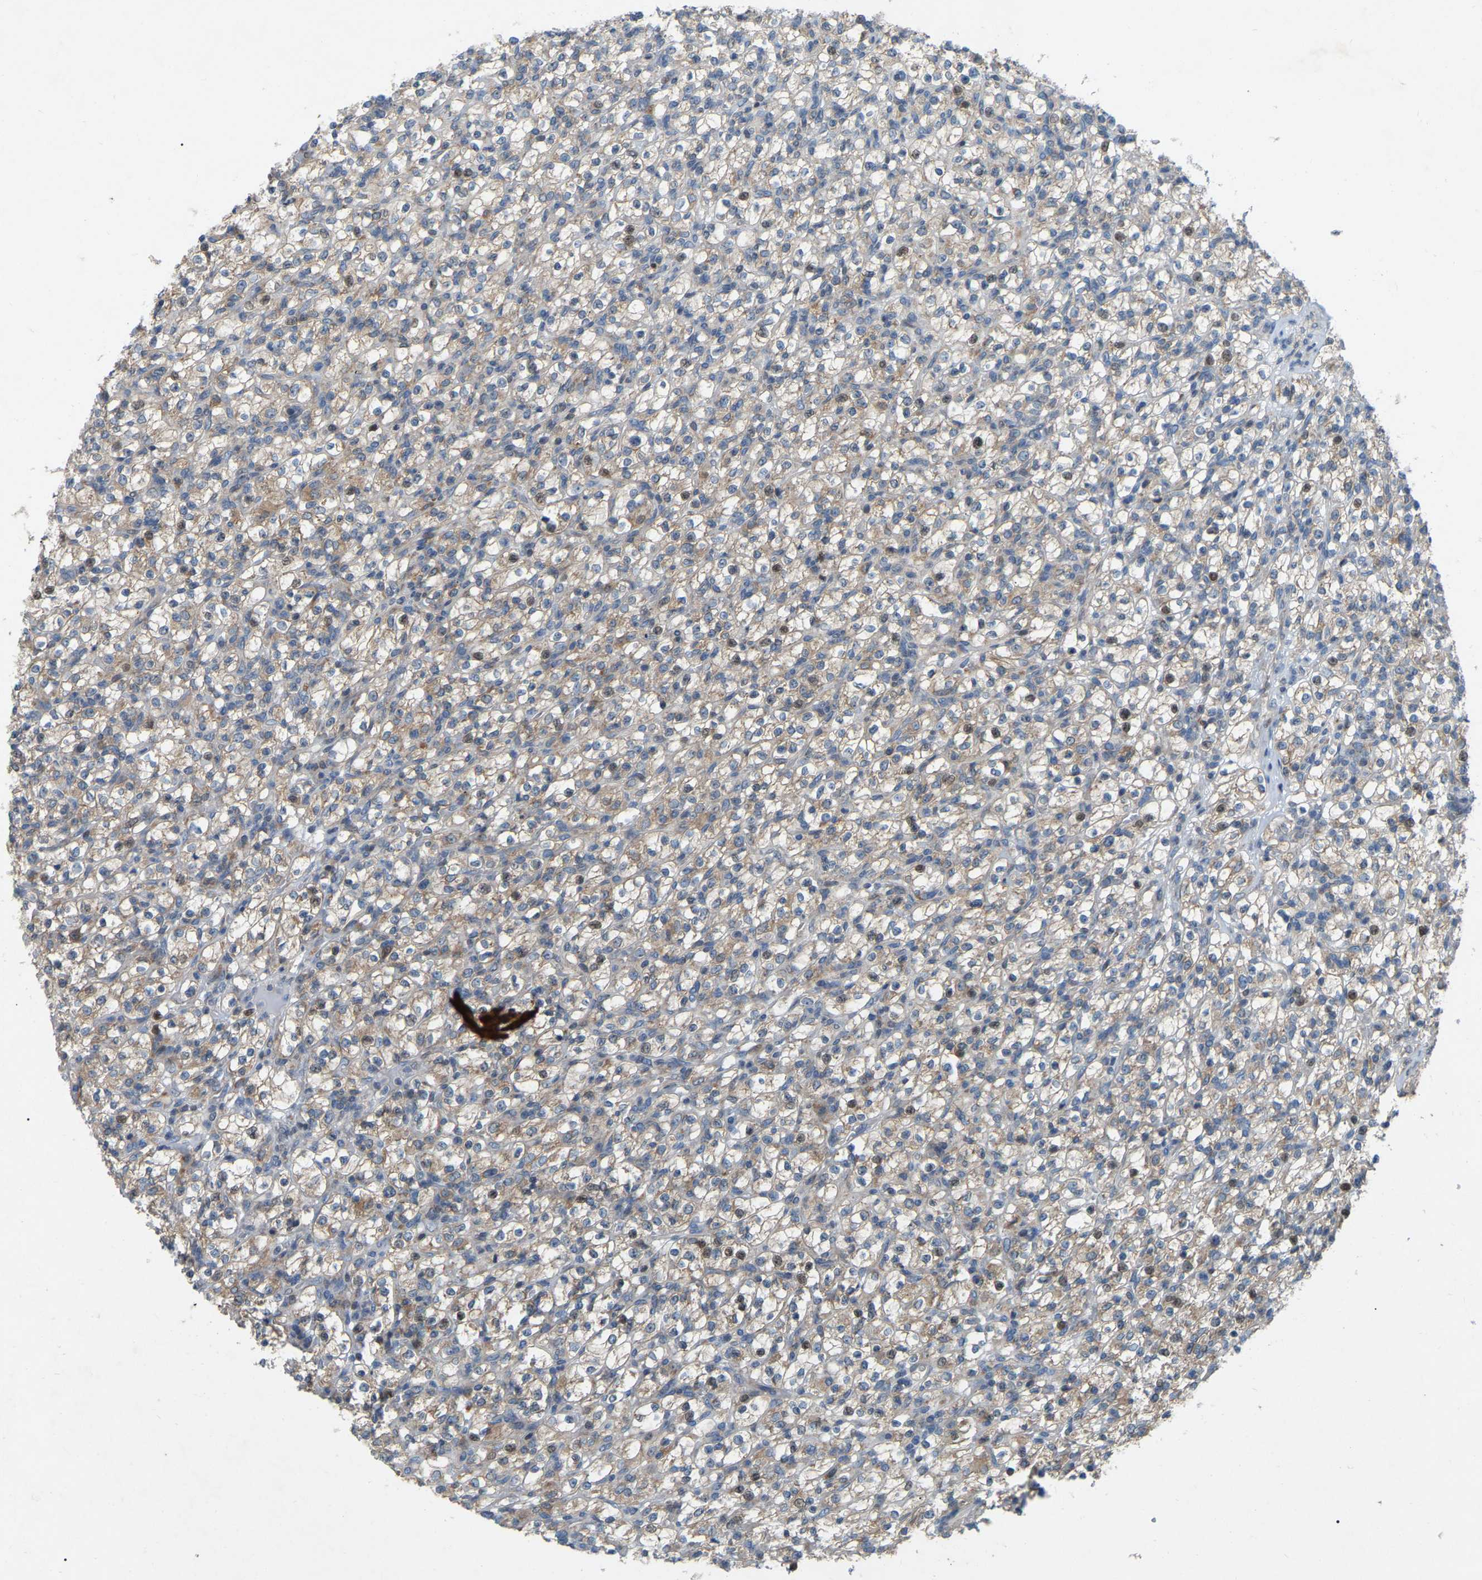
{"staining": {"intensity": "weak", "quantity": ">75%", "location": "cytoplasmic/membranous"}, "tissue": "renal cancer", "cell_type": "Tumor cells", "image_type": "cancer", "snomed": [{"axis": "morphology", "description": "Normal tissue, NOS"}, {"axis": "morphology", "description": "Adenocarcinoma, NOS"}, {"axis": "topography", "description": "Kidney"}], "caption": "Immunohistochemical staining of renal cancer shows low levels of weak cytoplasmic/membranous expression in about >75% of tumor cells. Using DAB (3,3'-diaminobenzidine) (brown) and hematoxylin (blue) stains, captured at high magnification using brightfield microscopy.", "gene": "PARL", "patient": {"sex": "female", "age": 72}}